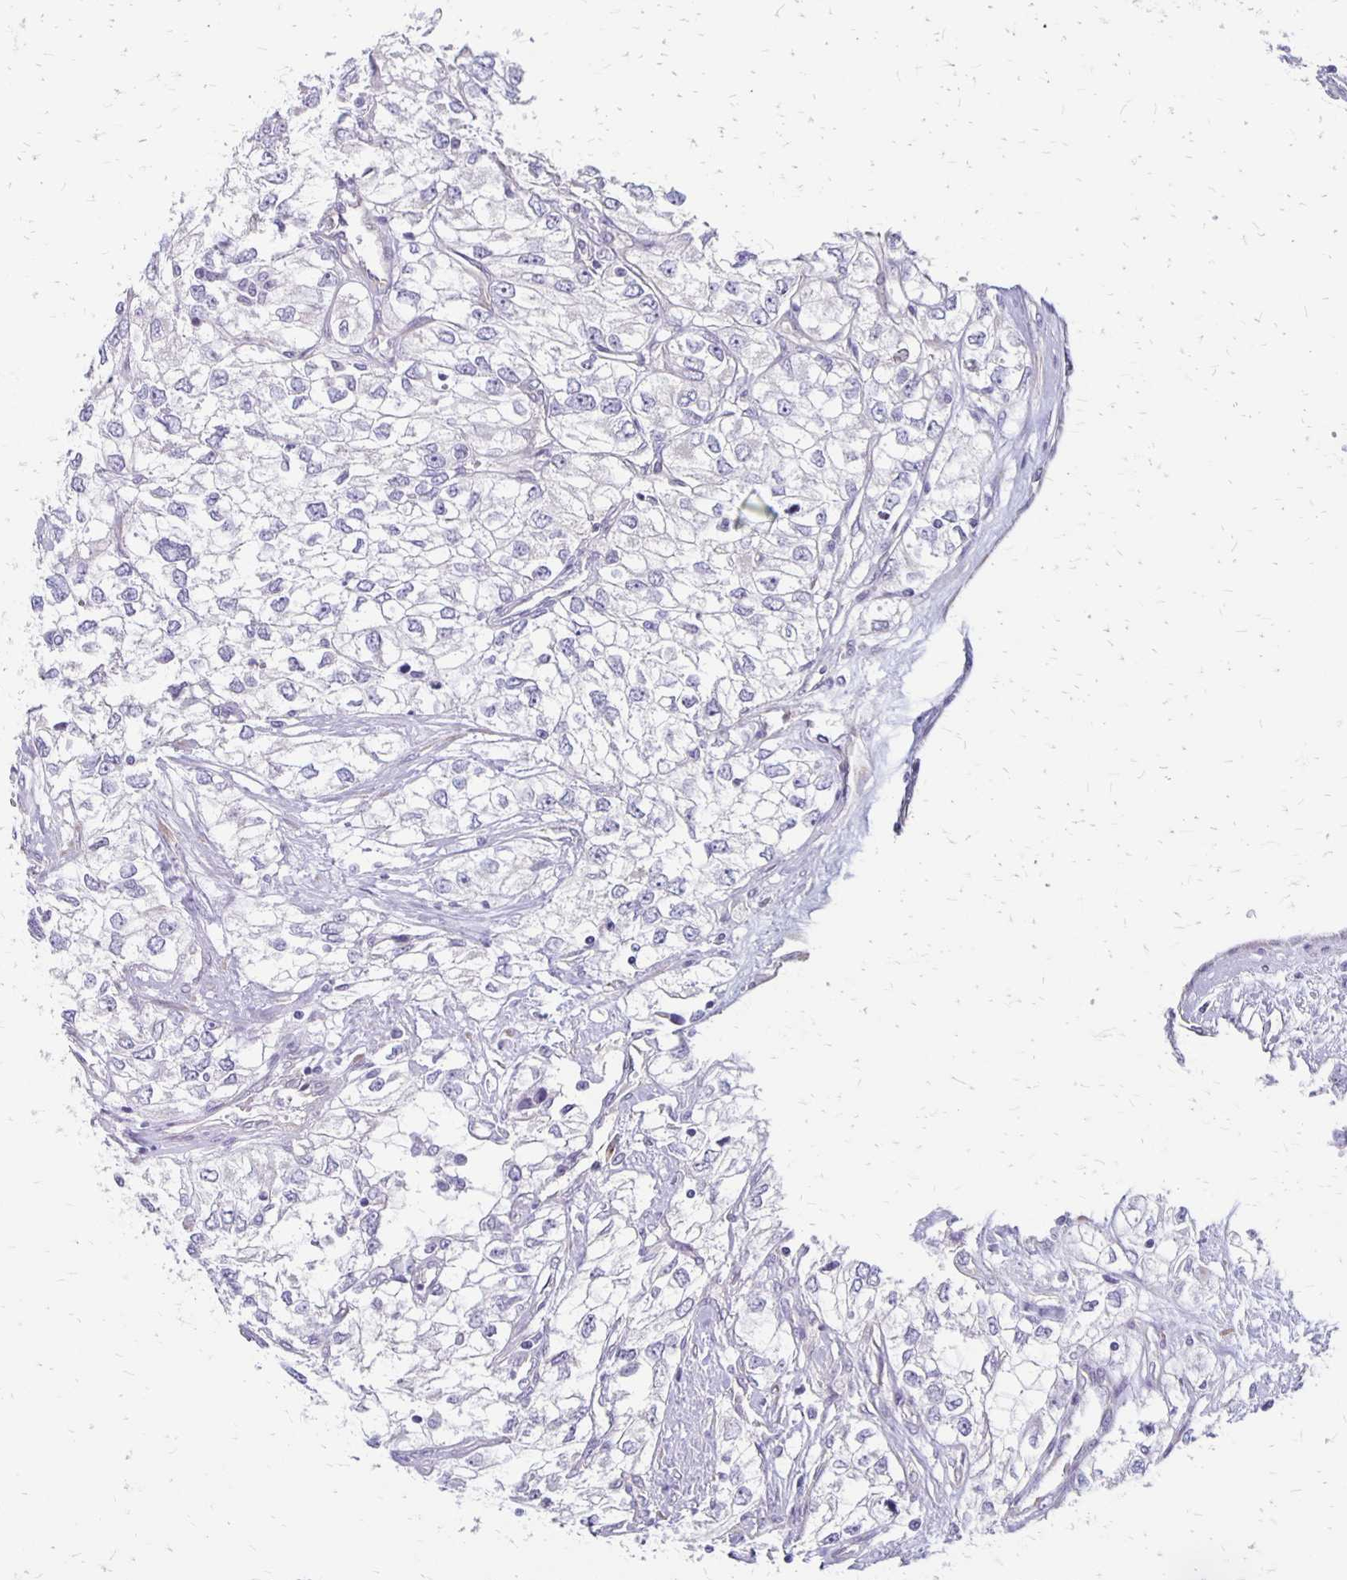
{"staining": {"intensity": "negative", "quantity": "none", "location": "none"}, "tissue": "renal cancer", "cell_type": "Tumor cells", "image_type": "cancer", "snomed": [{"axis": "morphology", "description": "Adenocarcinoma, NOS"}, {"axis": "topography", "description": "Kidney"}], "caption": "This is a histopathology image of immunohistochemistry (IHC) staining of renal cancer (adenocarcinoma), which shows no positivity in tumor cells.", "gene": "HOMER1", "patient": {"sex": "female", "age": 59}}